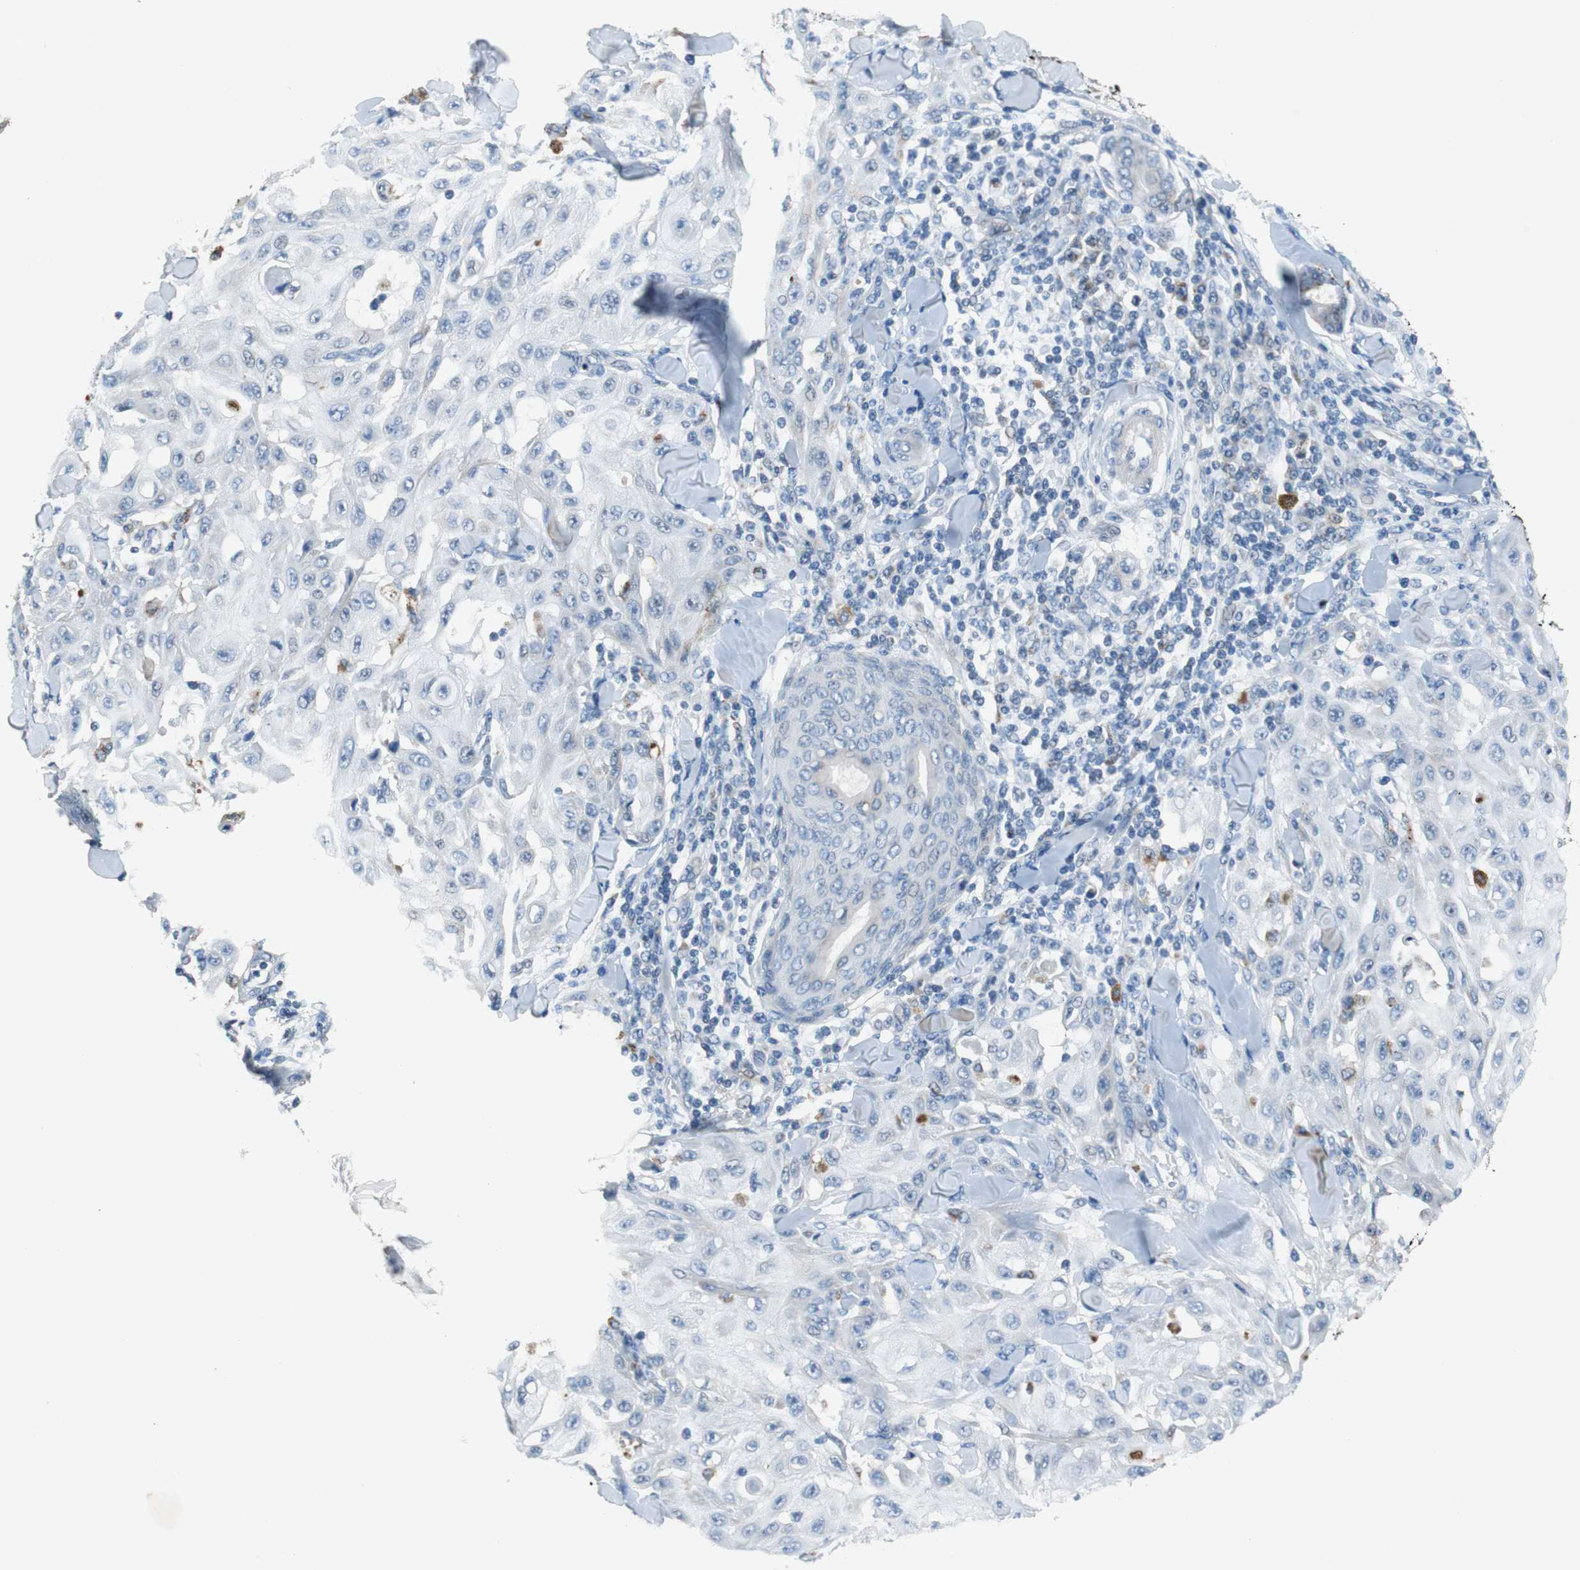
{"staining": {"intensity": "negative", "quantity": "none", "location": "none"}, "tissue": "skin cancer", "cell_type": "Tumor cells", "image_type": "cancer", "snomed": [{"axis": "morphology", "description": "Squamous cell carcinoma, NOS"}, {"axis": "topography", "description": "Skin"}], "caption": "A histopathology image of skin squamous cell carcinoma stained for a protein displays no brown staining in tumor cells.", "gene": "NLGN1", "patient": {"sex": "male", "age": 24}}